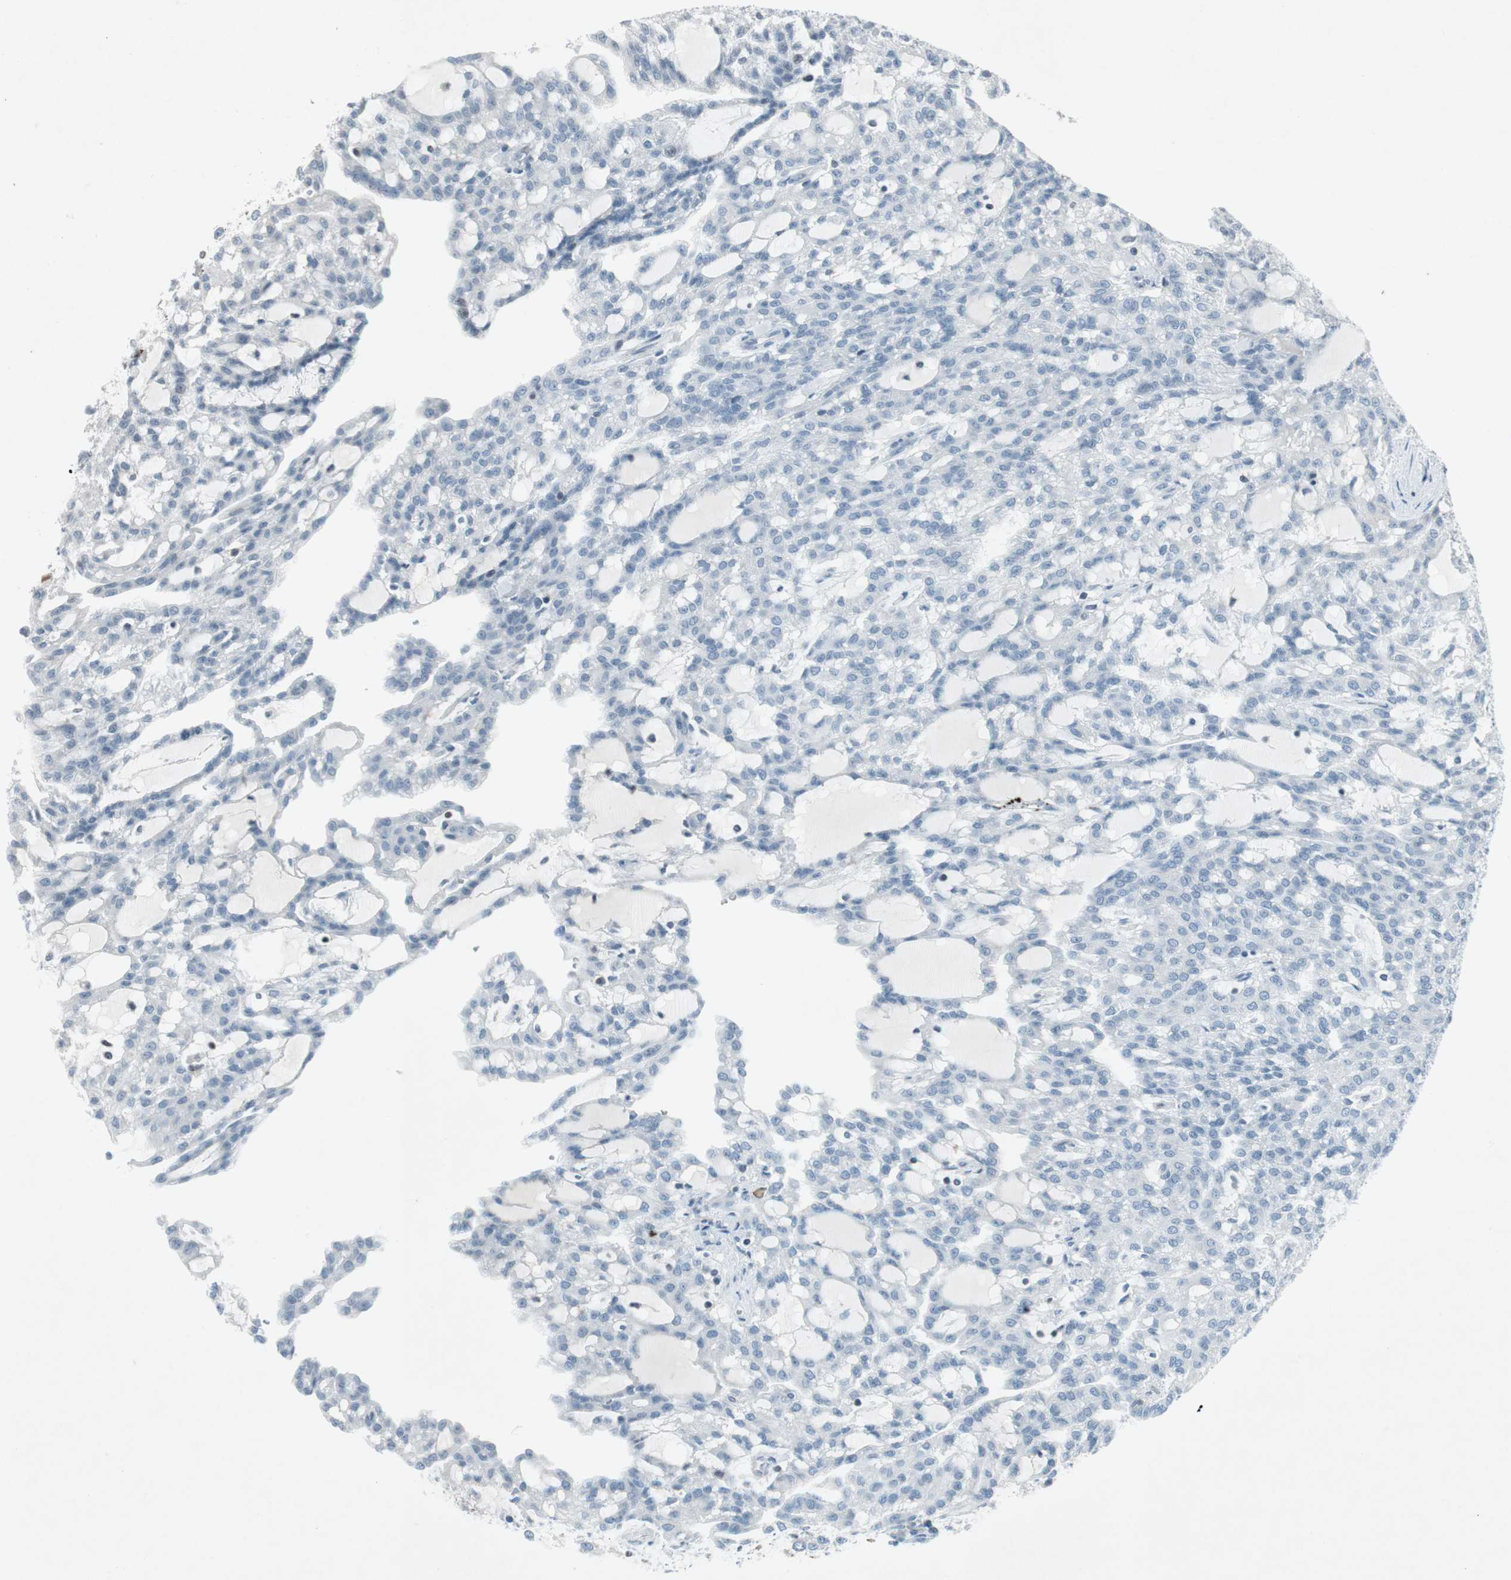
{"staining": {"intensity": "negative", "quantity": "none", "location": "none"}, "tissue": "renal cancer", "cell_type": "Tumor cells", "image_type": "cancer", "snomed": [{"axis": "morphology", "description": "Adenocarcinoma, NOS"}, {"axis": "topography", "description": "Kidney"}], "caption": "DAB immunohistochemical staining of human renal adenocarcinoma displays no significant expression in tumor cells.", "gene": "ARG2", "patient": {"sex": "male", "age": 63}}